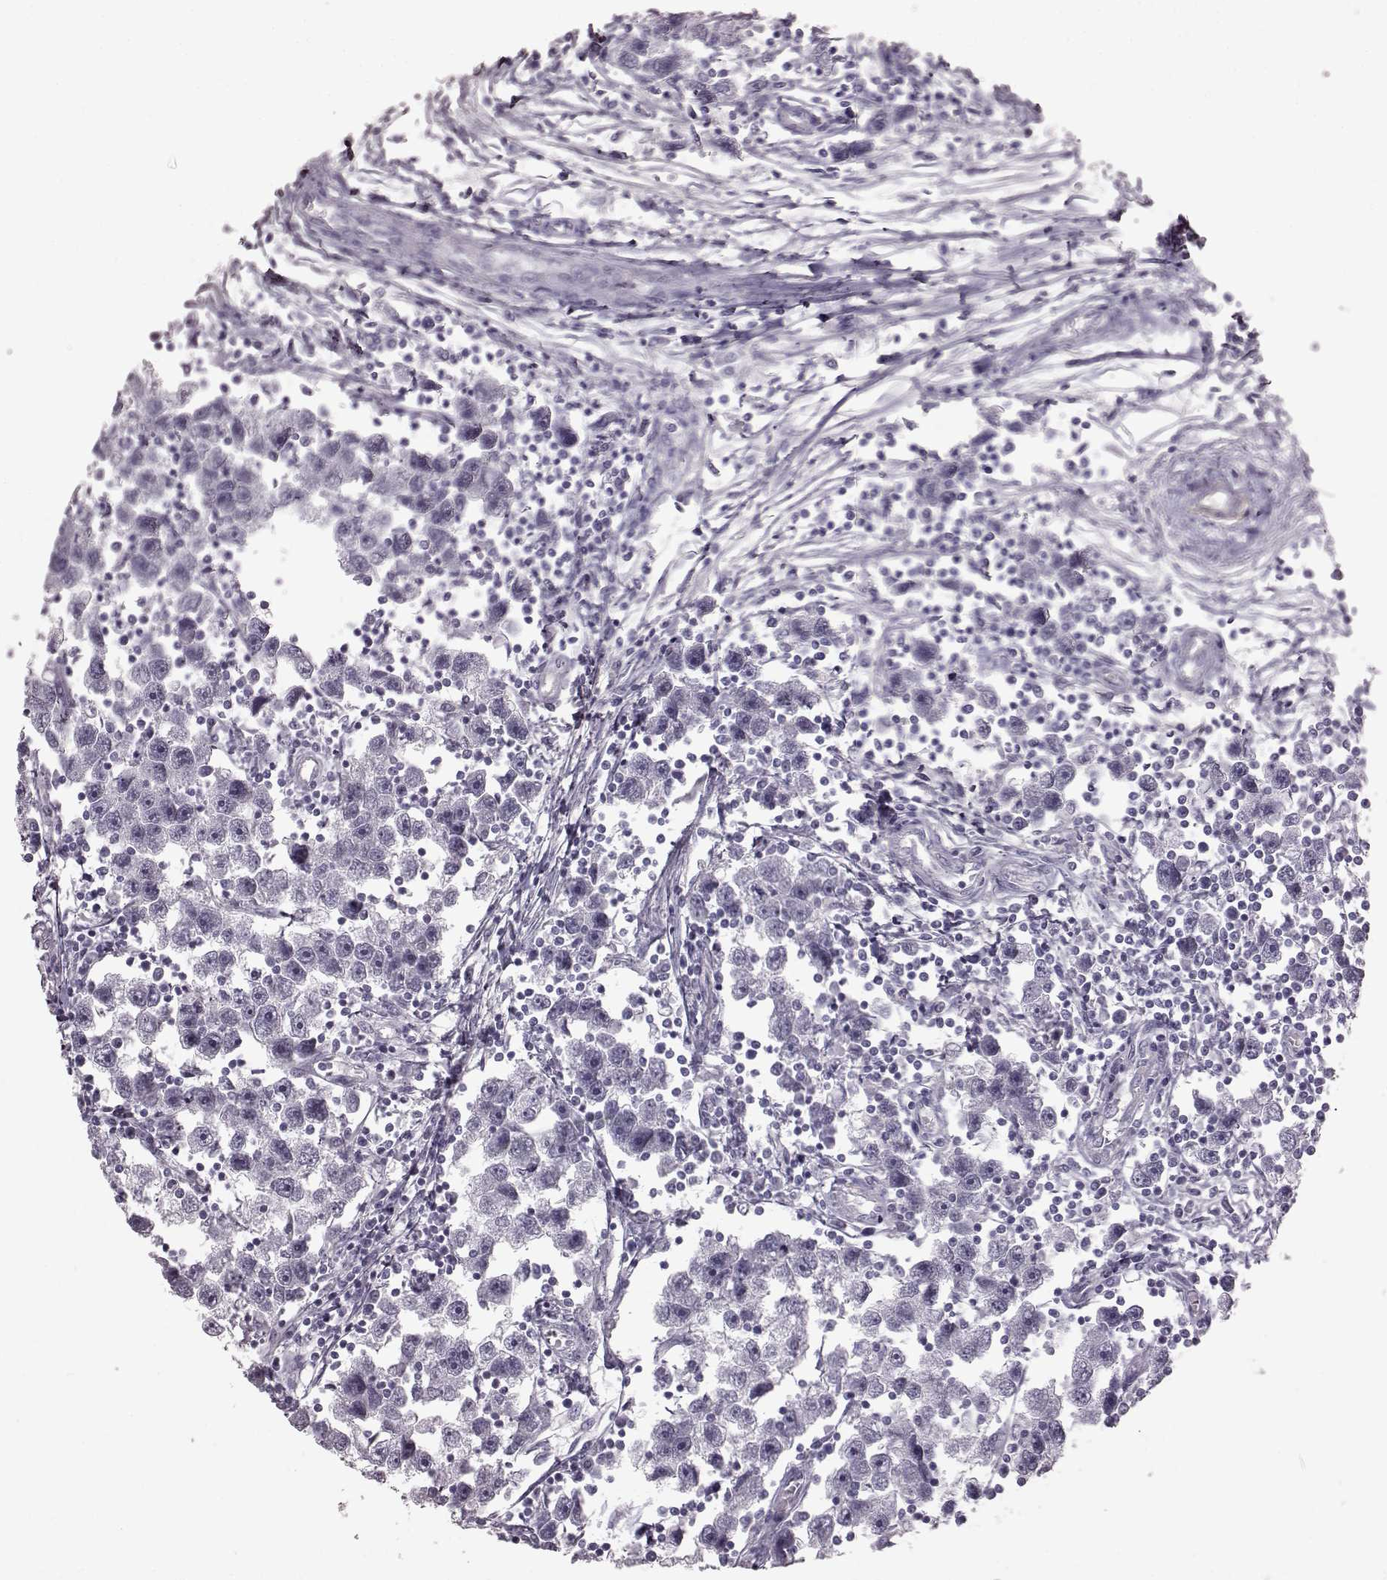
{"staining": {"intensity": "negative", "quantity": "none", "location": "none"}, "tissue": "testis cancer", "cell_type": "Tumor cells", "image_type": "cancer", "snomed": [{"axis": "morphology", "description": "Seminoma, NOS"}, {"axis": "topography", "description": "Testis"}], "caption": "A histopathology image of testis cancer (seminoma) stained for a protein demonstrates no brown staining in tumor cells.", "gene": "CRYBA2", "patient": {"sex": "male", "age": 30}}